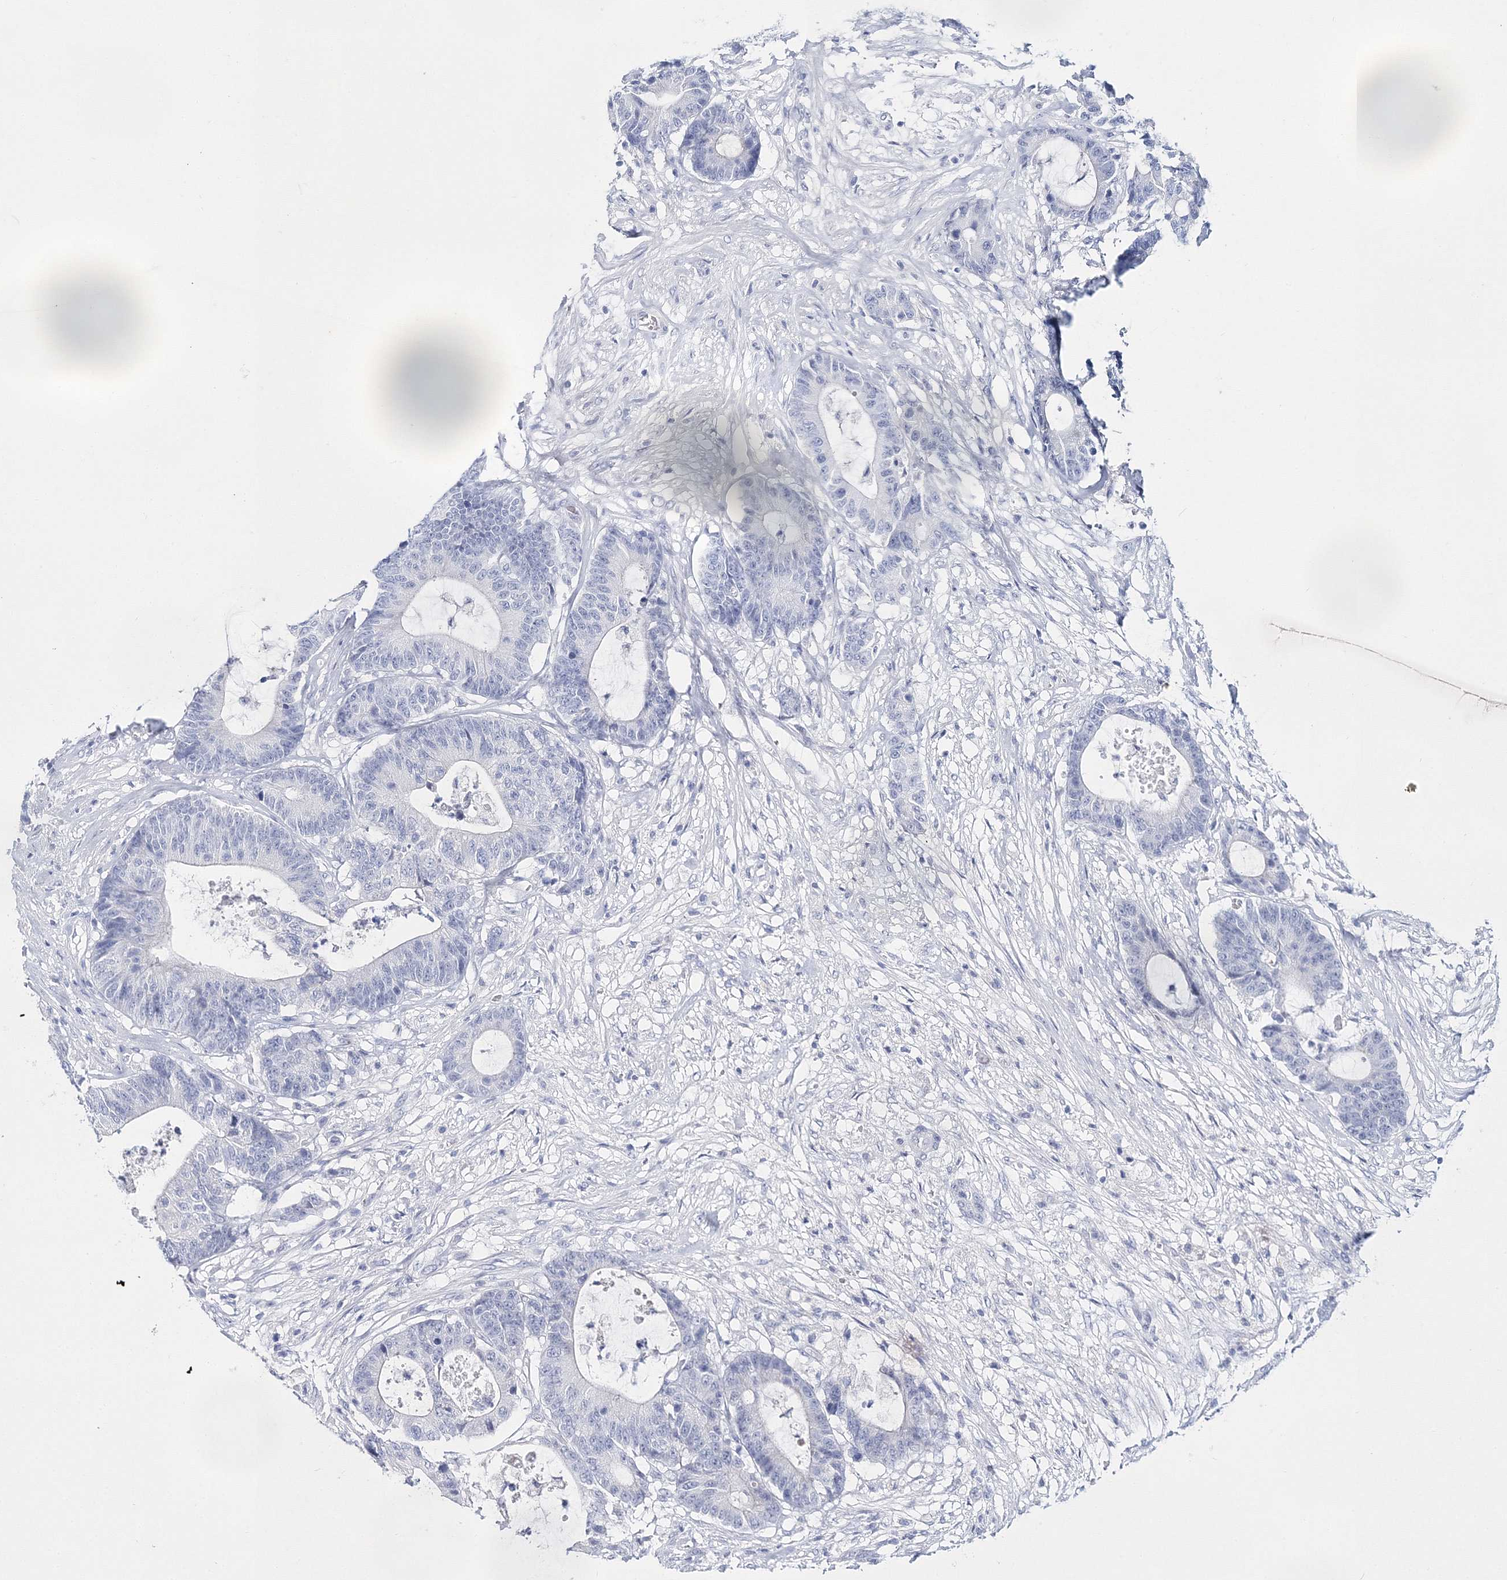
{"staining": {"intensity": "negative", "quantity": "none", "location": "none"}, "tissue": "colorectal cancer", "cell_type": "Tumor cells", "image_type": "cancer", "snomed": [{"axis": "morphology", "description": "Adenocarcinoma, NOS"}, {"axis": "topography", "description": "Colon"}], "caption": "Tumor cells show no significant positivity in colorectal adenocarcinoma.", "gene": "MYOZ2", "patient": {"sex": "female", "age": 84}}